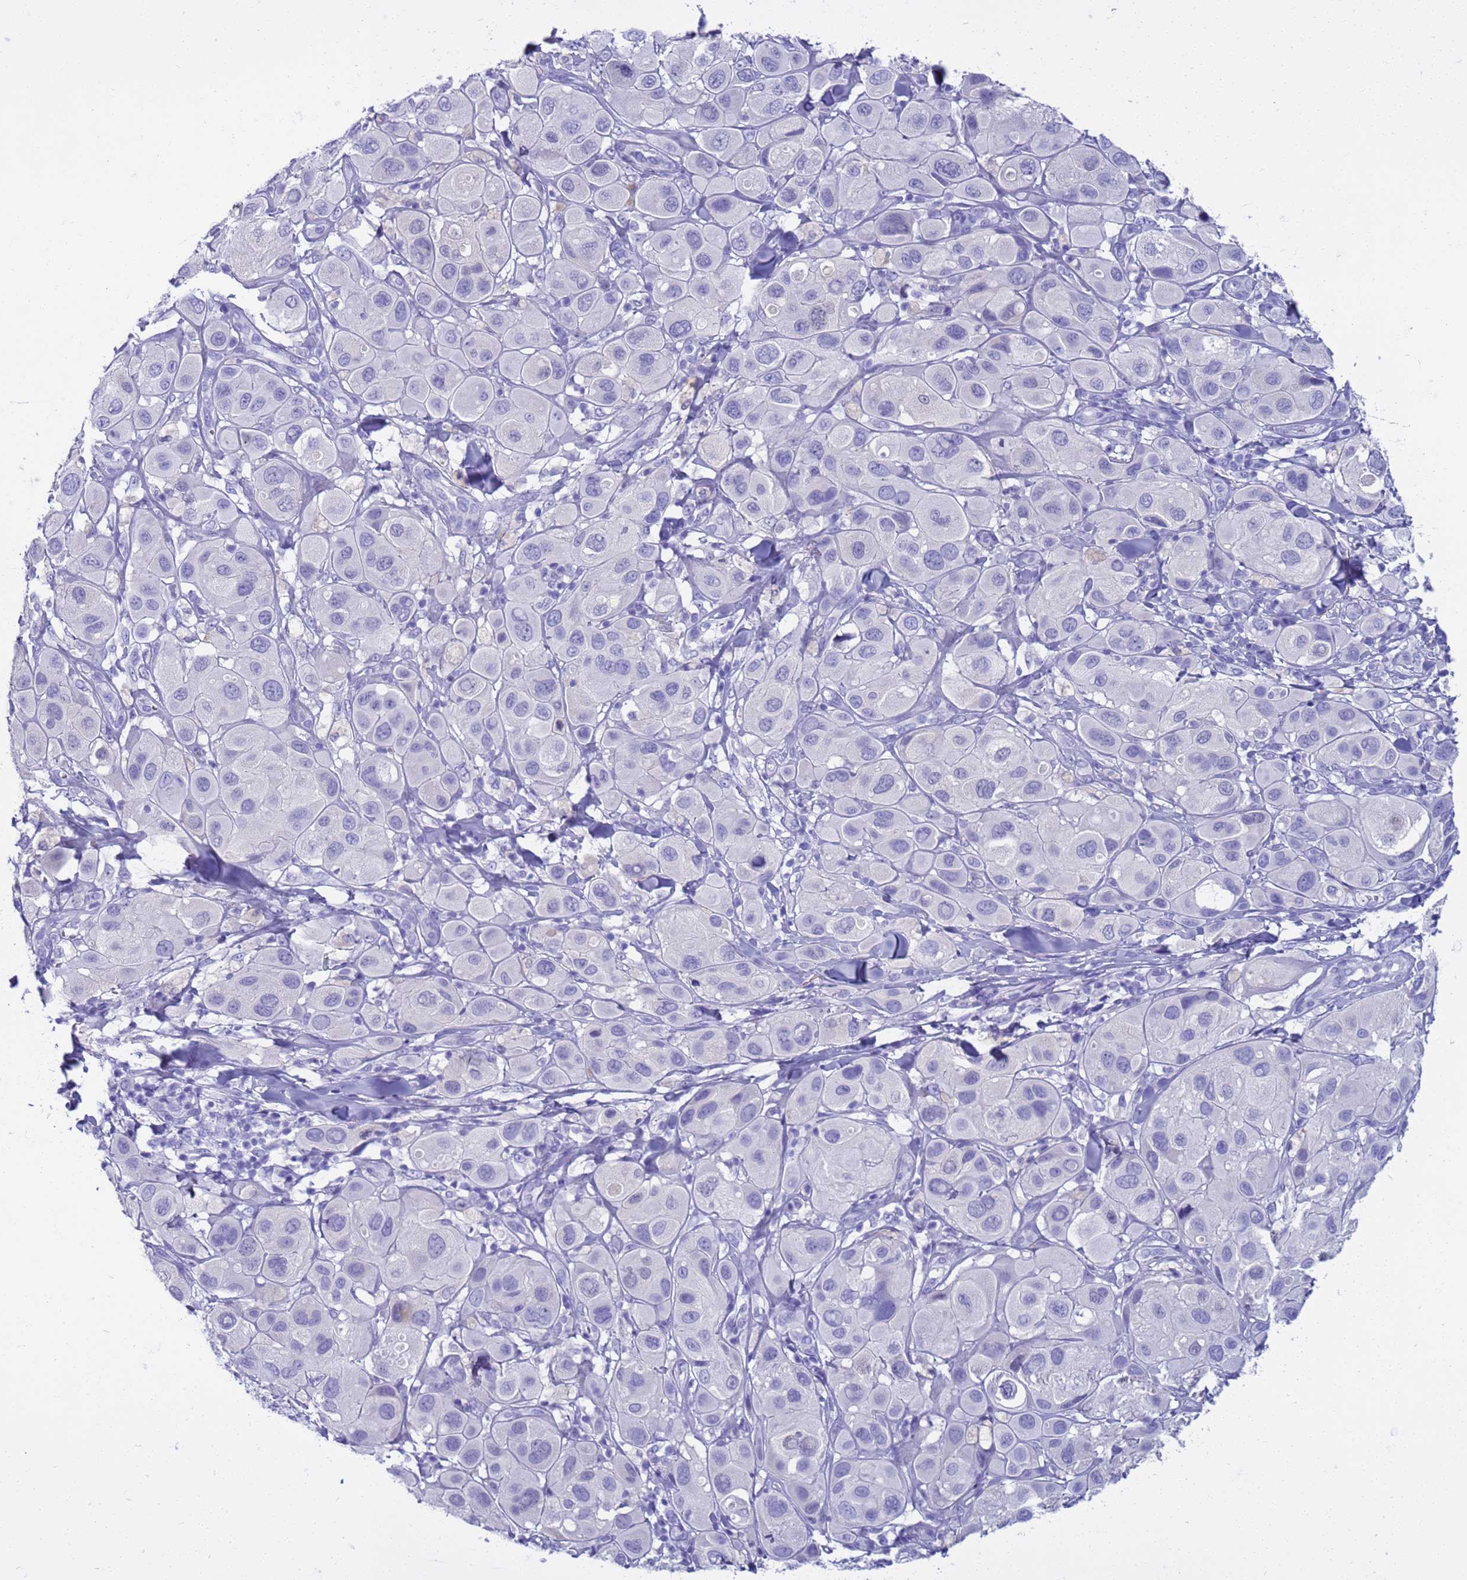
{"staining": {"intensity": "negative", "quantity": "none", "location": "none"}, "tissue": "melanoma", "cell_type": "Tumor cells", "image_type": "cancer", "snomed": [{"axis": "morphology", "description": "Malignant melanoma, Metastatic site"}, {"axis": "topography", "description": "Skin"}], "caption": "Immunohistochemistry histopathology image of neoplastic tissue: malignant melanoma (metastatic site) stained with DAB shows no significant protein positivity in tumor cells. Nuclei are stained in blue.", "gene": "SYCN", "patient": {"sex": "male", "age": 41}}